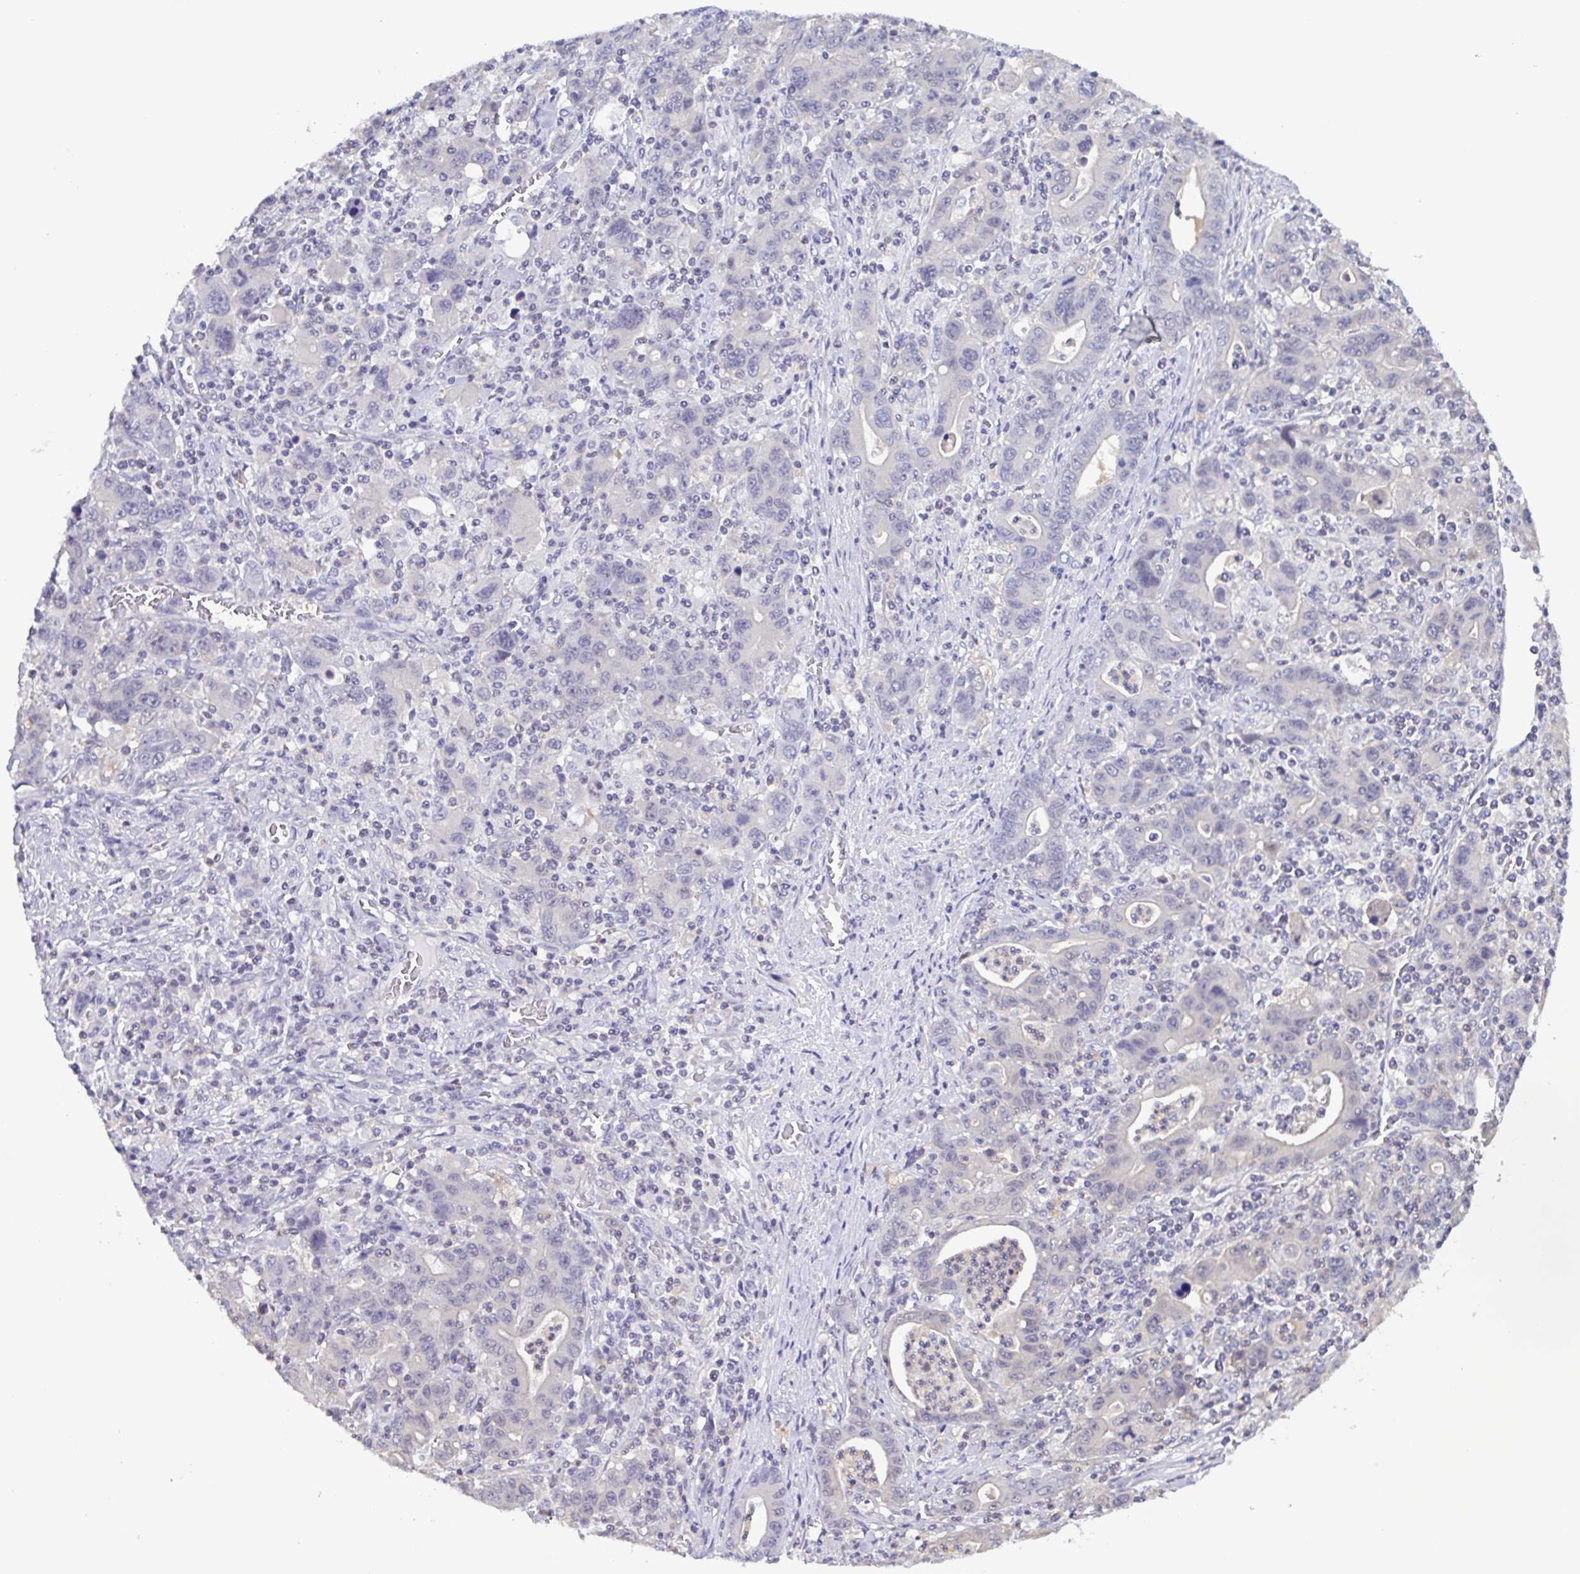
{"staining": {"intensity": "negative", "quantity": "none", "location": "none"}, "tissue": "stomach cancer", "cell_type": "Tumor cells", "image_type": "cancer", "snomed": [{"axis": "morphology", "description": "Adenocarcinoma, NOS"}, {"axis": "topography", "description": "Stomach, upper"}], "caption": "Tumor cells show no significant staining in adenocarcinoma (stomach).", "gene": "LDHC", "patient": {"sex": "male", "age": 69}}